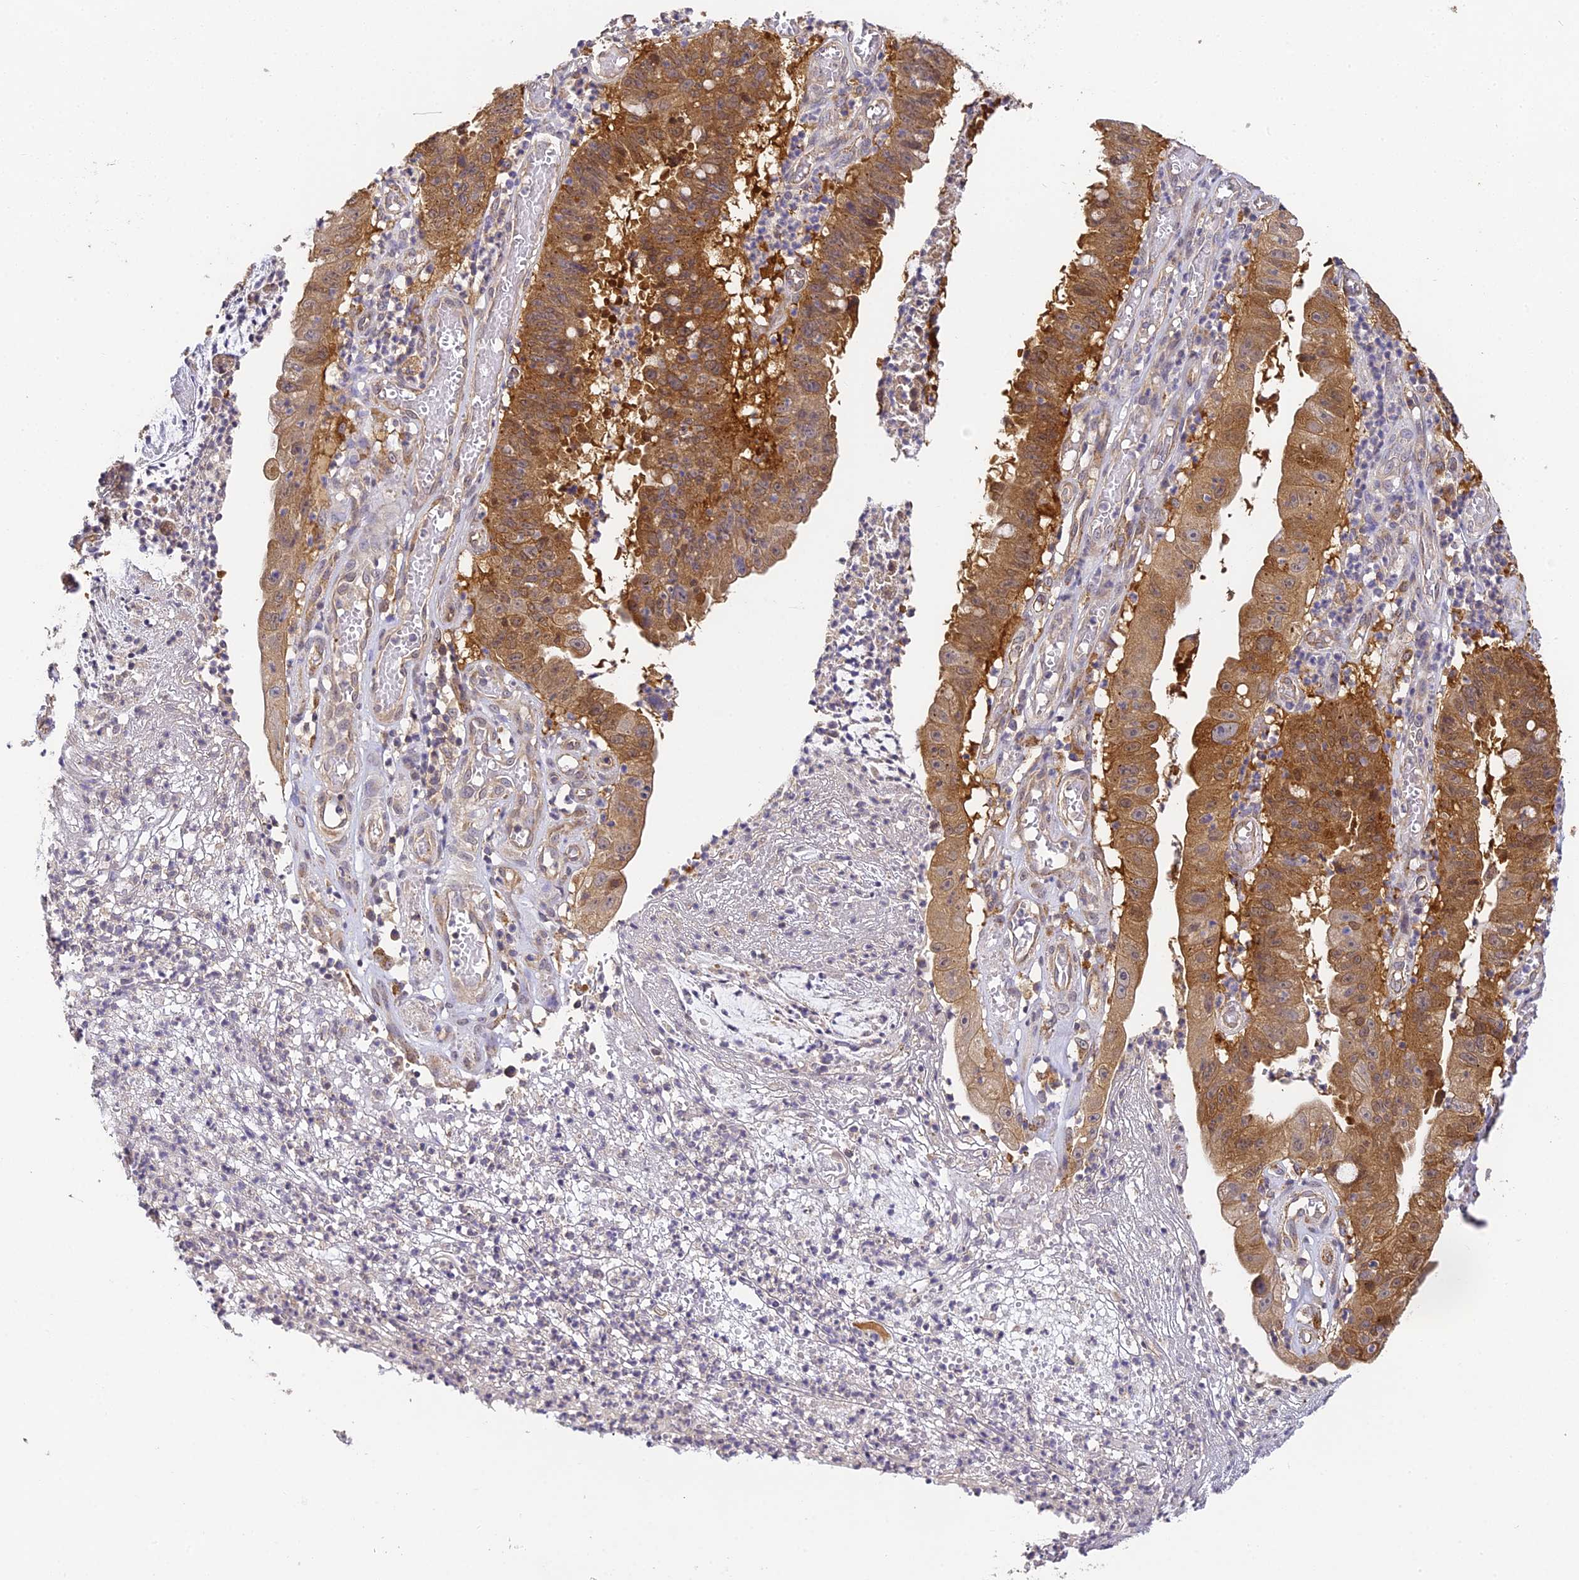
{"staining": {"intensity": "moderate", "quantity": ">75%", "location": "cytoplasmic/membranous"}, "tissue": "stomach cancer", "cell_type": "Tumor cells", "image_type": "cancer", "snomed": [{"axis": "morphology", "description": "Adenocarcinoma, NOS"}, {"axis": "topography", "description": "Stomach"}], "caption": "DAB (3,3'-diaminobenzidine) immunohistochemical staining of stomach cancer (adenocarcinoma) reveals moderate cytoplasmic/membranous protein expression in approximately >75% of tumor cells.", "gene": "YAE1", "patient": {"sex": "male", "age": 59}}